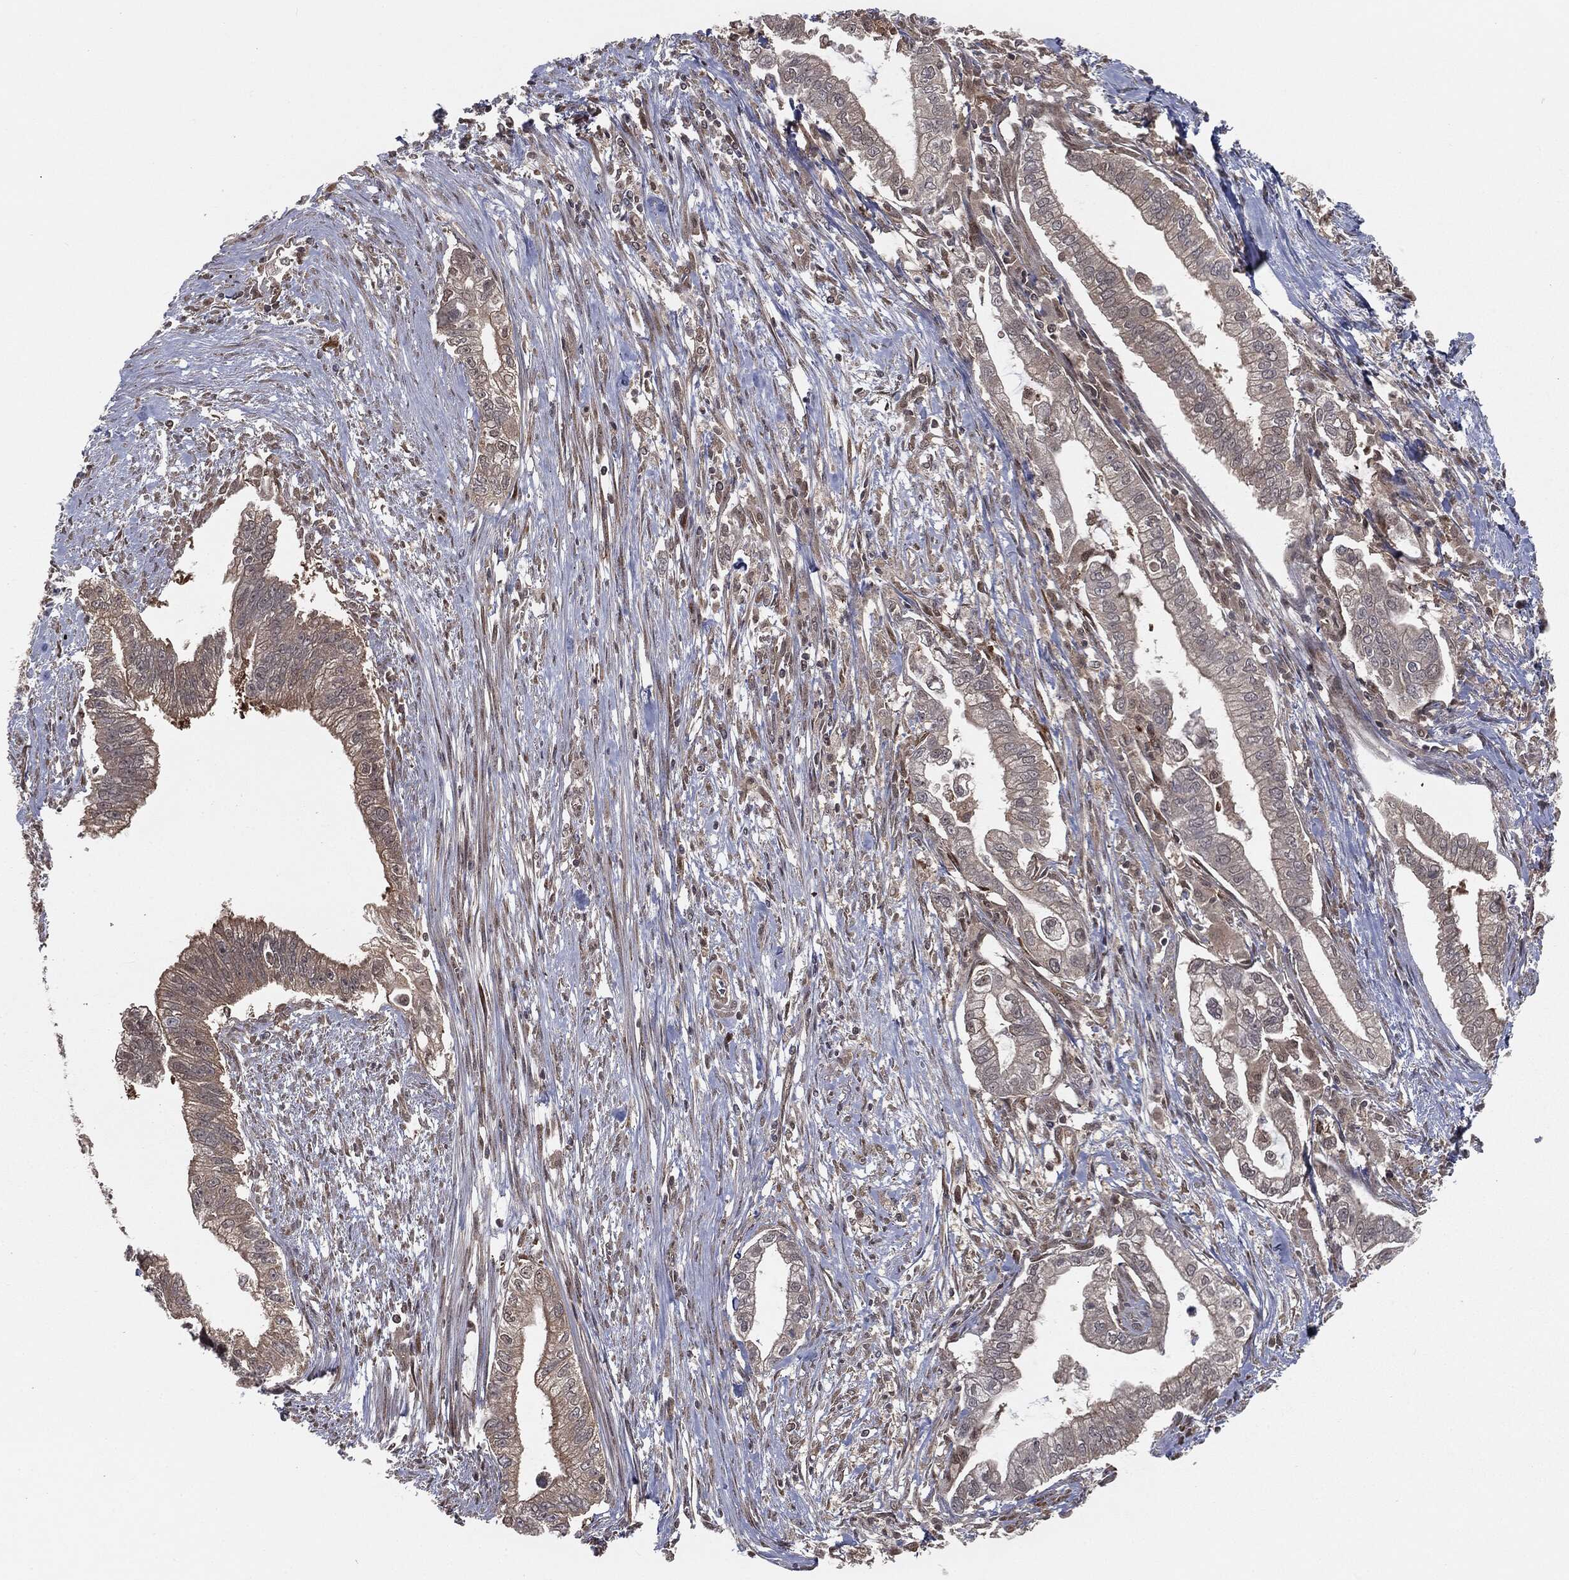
{"staining": {"intensity": "negative", "quantity": "none", "location": "none"}, "tissue": "pancreatic cancer", "cell_type": "Tumor cells", "image_type": "cancer", "snomed": [{"axis": "morphology", "description": "Adenocarcinoma, NOS"}, {"axis": "topography", "description": "Pancreas"}], "caption": "The histopathology image reveals no staining of tumor cells in pancreatic cancer. (Stains: DAB (3,3'-diaminobenzidine) immunohistochemistry with hematoxylin counter stain, Microscopy: brightfield microscopy at high magnification).", "gene": "FBXO7", "patient": {"sex": "male", "age": 70}}